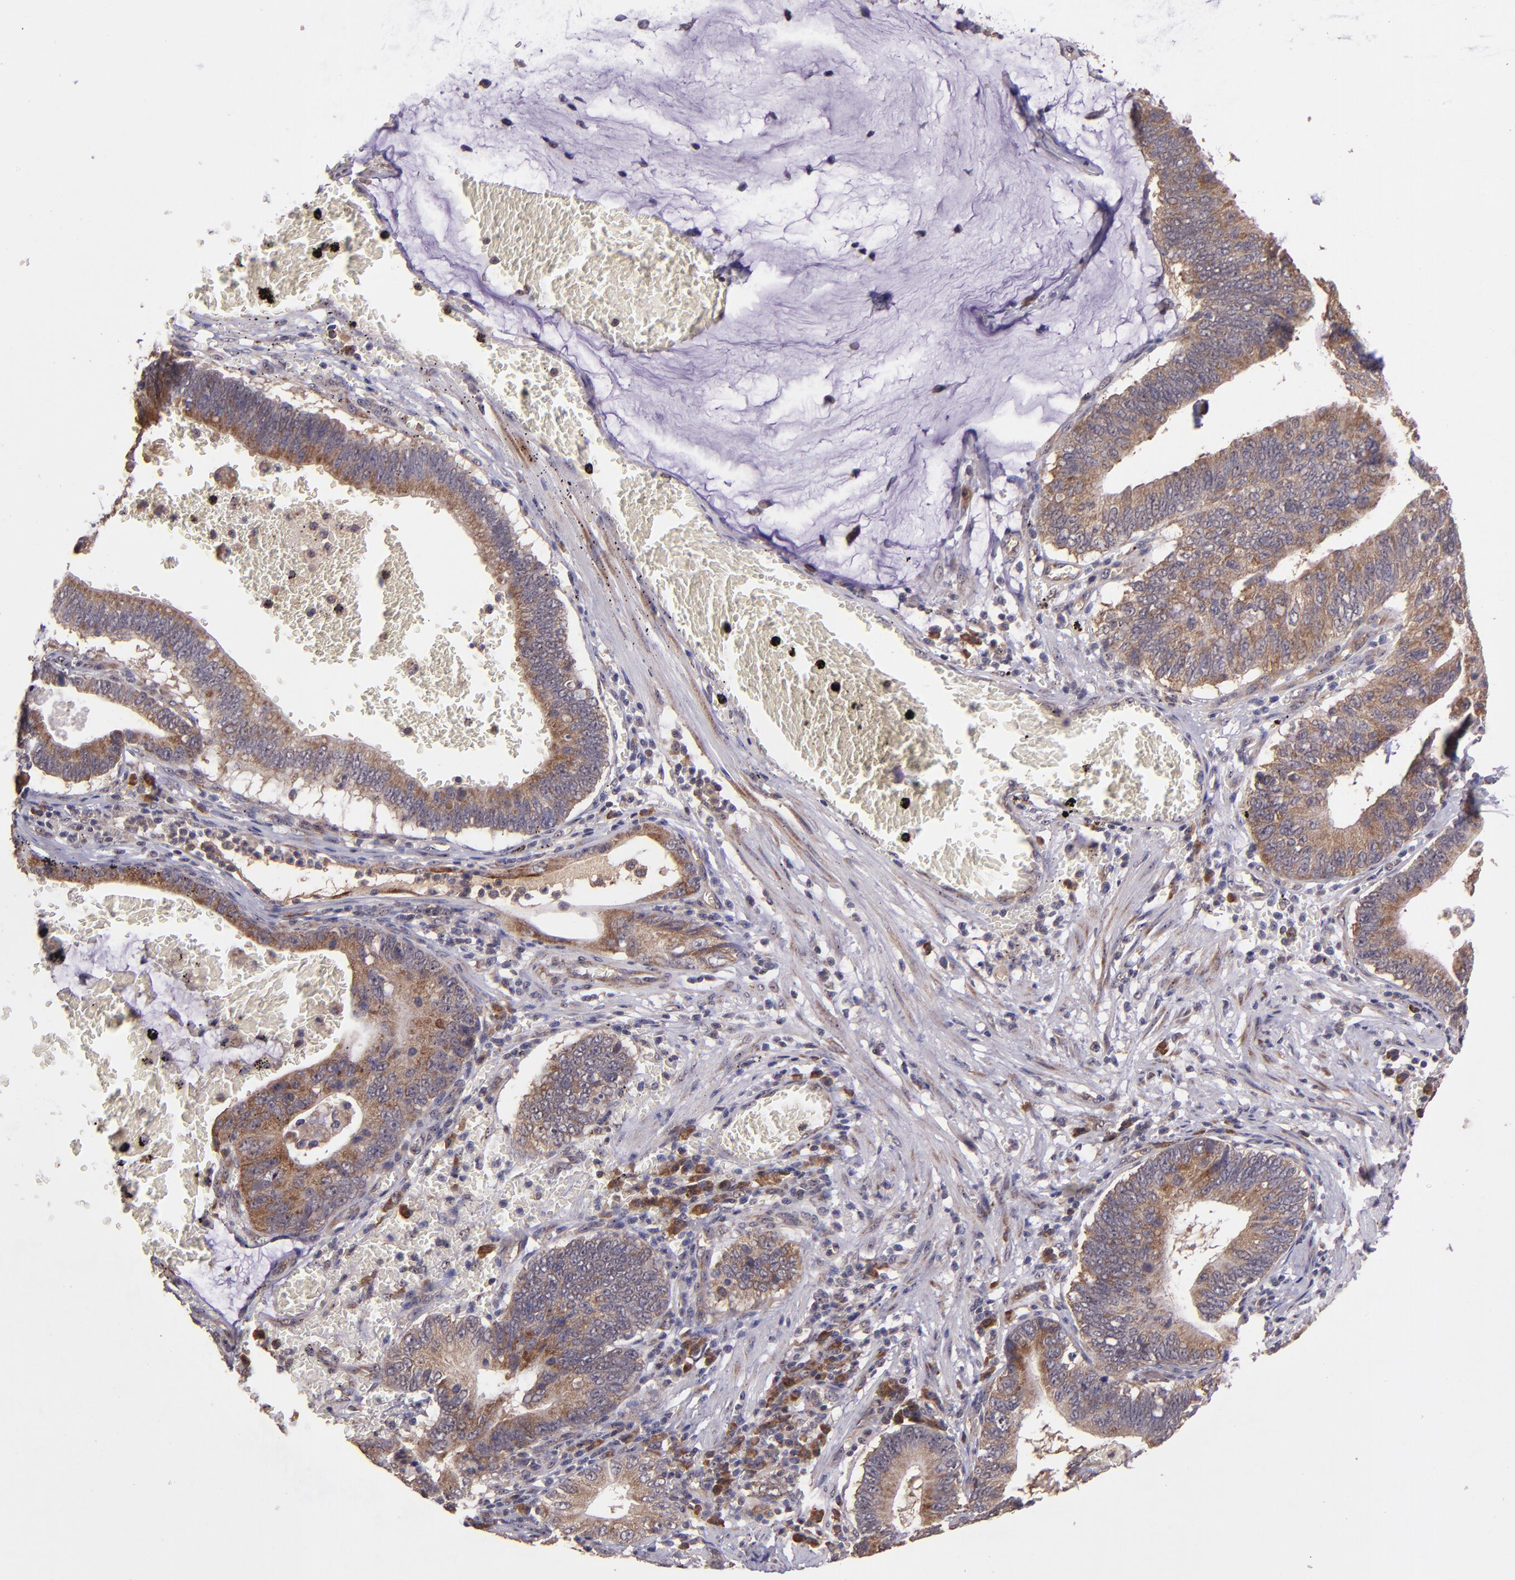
{"staining": {"intensity": "strong", "quantity": ">75%", "location": "cytoplasmic/membranous"}, "tissue": "stomach cancer", "cell_type": "Tumor cells", "image_type": "cancer", "snomed": [{"axis": "morphology", "description": "Adenocarcinoma, NOS"}, {"axis": "topography", "description": "Stomach"}, {"axis": "topography", "description": "Gastric cardia"}], "caption": "DAB immunohistochemical staining of human stomach cancer exhibits strong cytoplasmic/membranous protein staining in approximately >75% of tumor cells.", "gene": "USP51", "patient": {"sex": "male", "age": 59}}